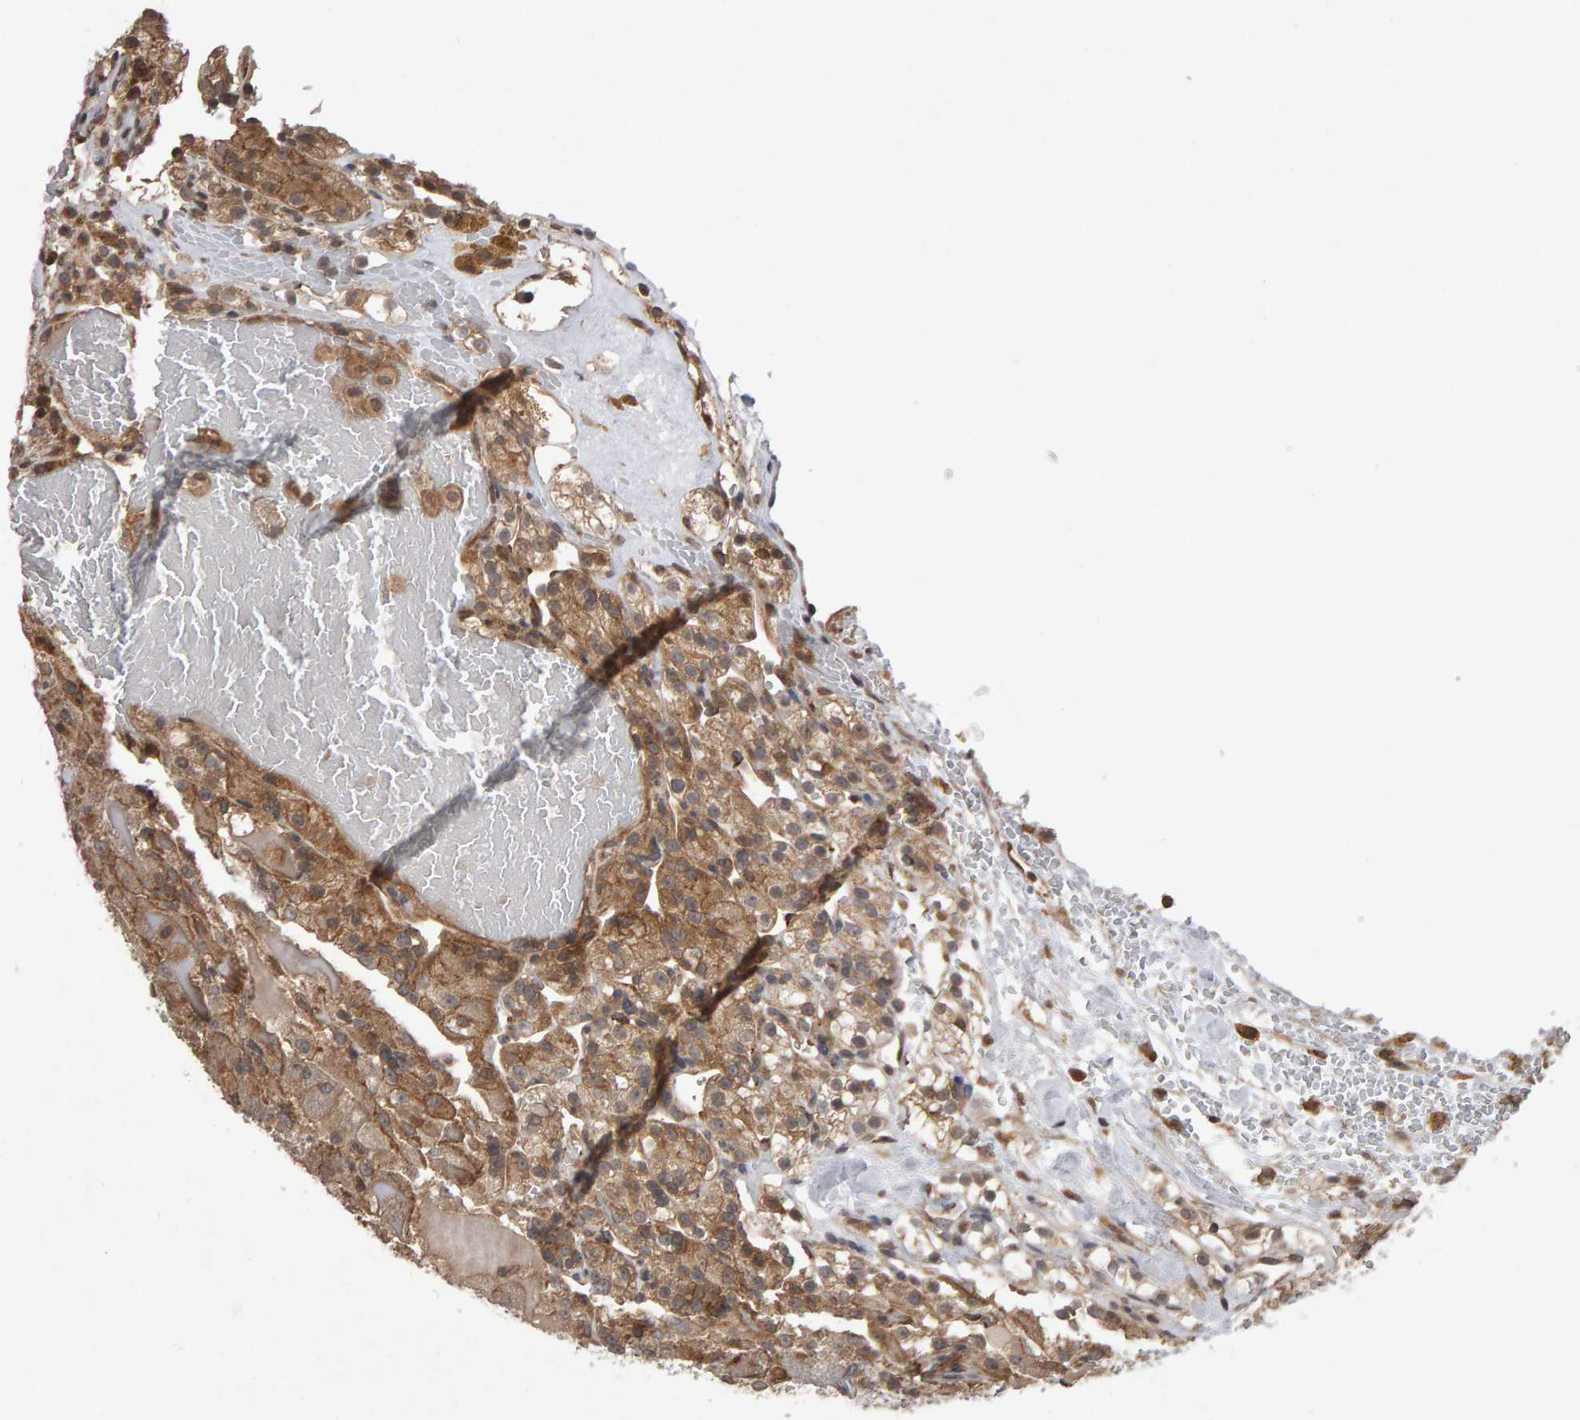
{"staining": {"intensity": "moderate", "quantity": ">75%", "location": "cytoplasmic/membranous"}, "tissue": "renal cancer", "cell_type": "Tumor cells", "image_type": "cancer", "snomed": [{"axis": "morphology", "description": "Normal tissue, NOS"}, {"axis": "morphology", "description": "Adenocarcinoma, NOS"}, {"axis": "topography", "description": "Kidney"}], "caption": "This micrograph exhibits IHC staining of human renal cancer, with medium moderate cytoplasmic/membranous staining in about >75% of tumor cells.", "gene": "SCRIB", "patient": {"sex": "male", "age": 61}}